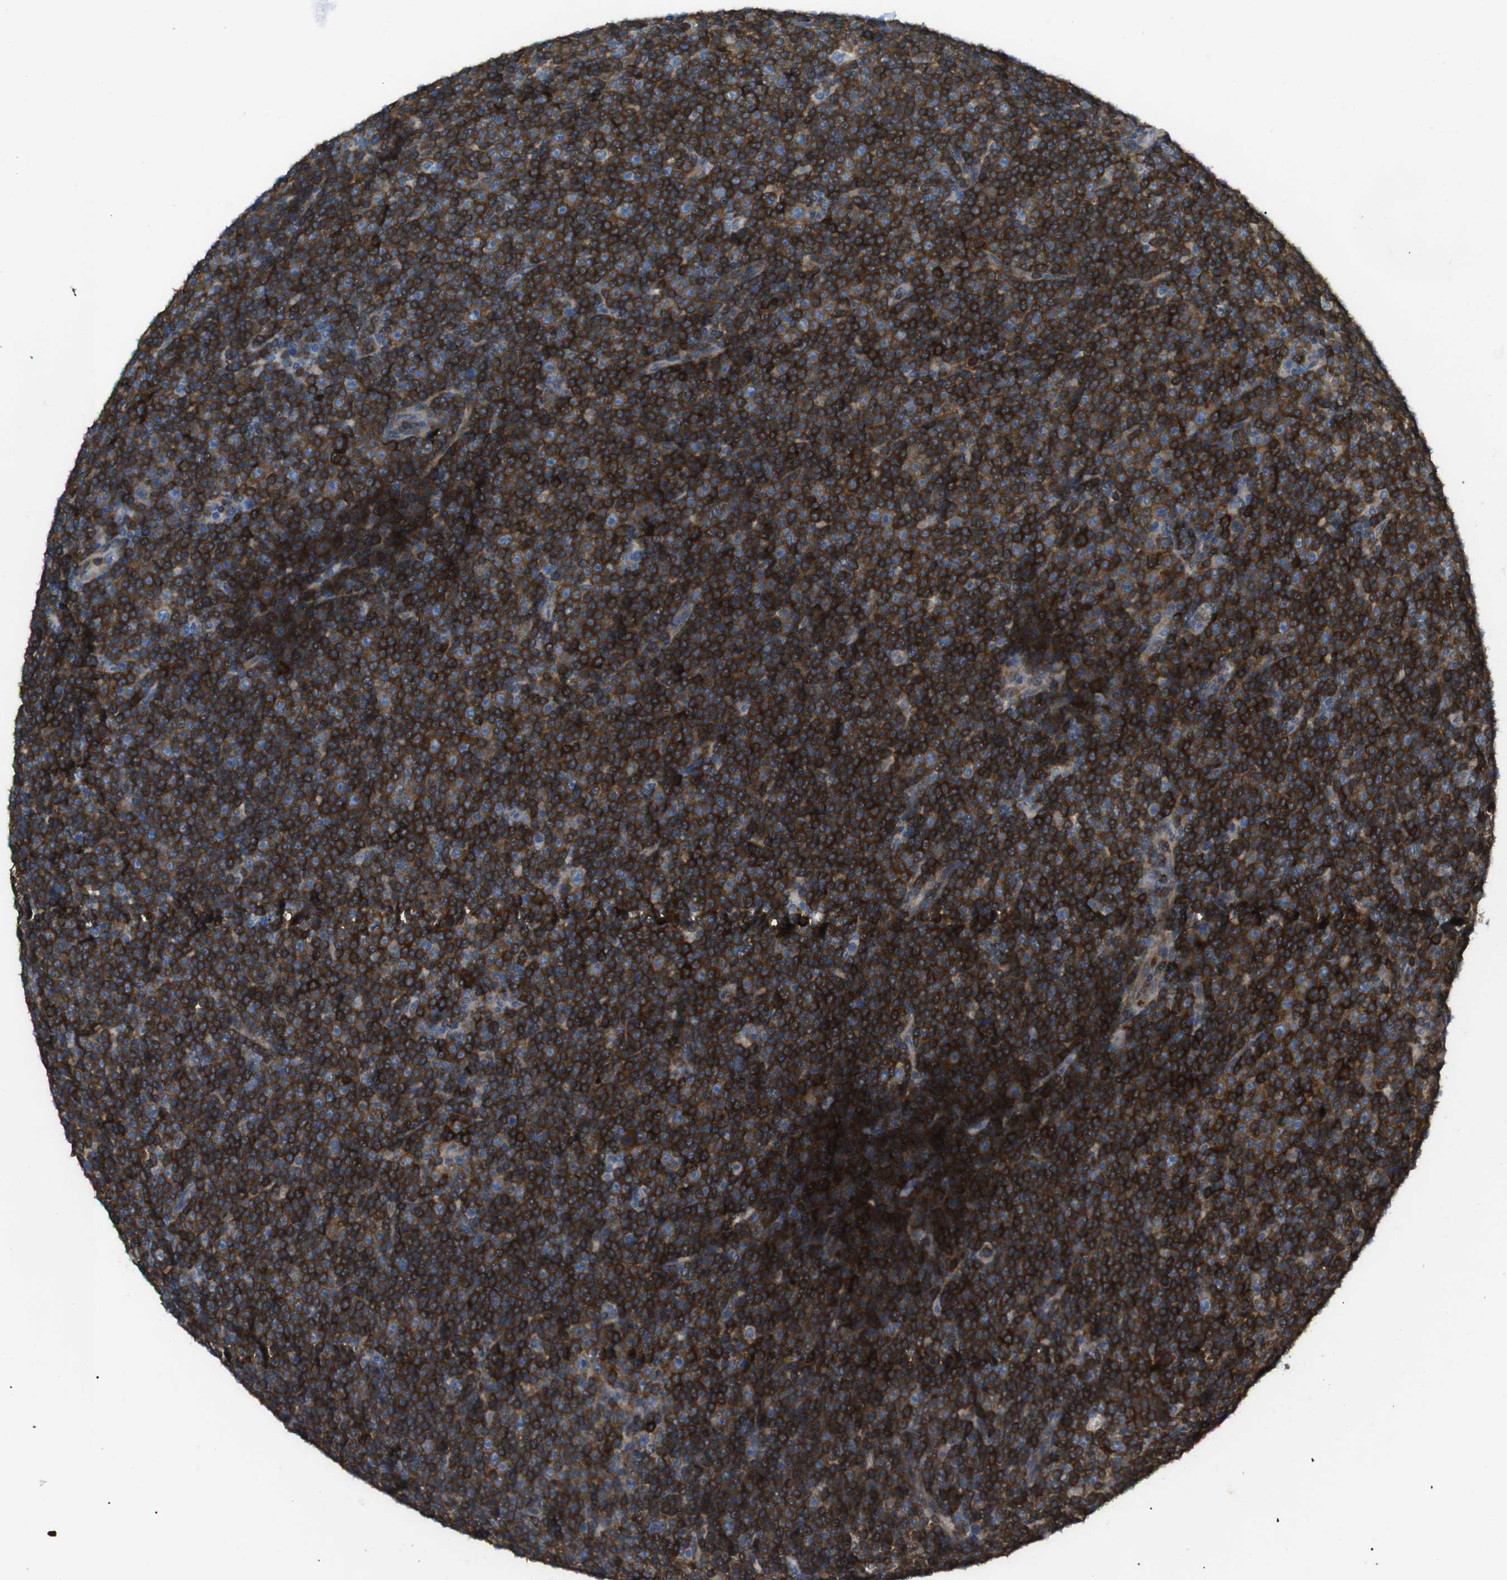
{"staining": {"intensity": "strong", "quantity": ">75%", "location": "cytoplasmic/membranous"}, "tissue": "lymphoma", "cell_type": "Tumor cells", "image_type": "cancer", "snomed": [{"axis": "morphology", "description": "Malignant lymphoma, non-Hodgkin's type, Low grade"}, {"axis": "topography", "description": "Lymph node"}], "caption": "High-power microscopy captured an IHC image of lymphoma, revealing strong cytoplasmic/membranous expression in approximately >75% of tumor cells.", "gene": "ARHGAP24", "patient": {"sex": "female", "age": 67}}